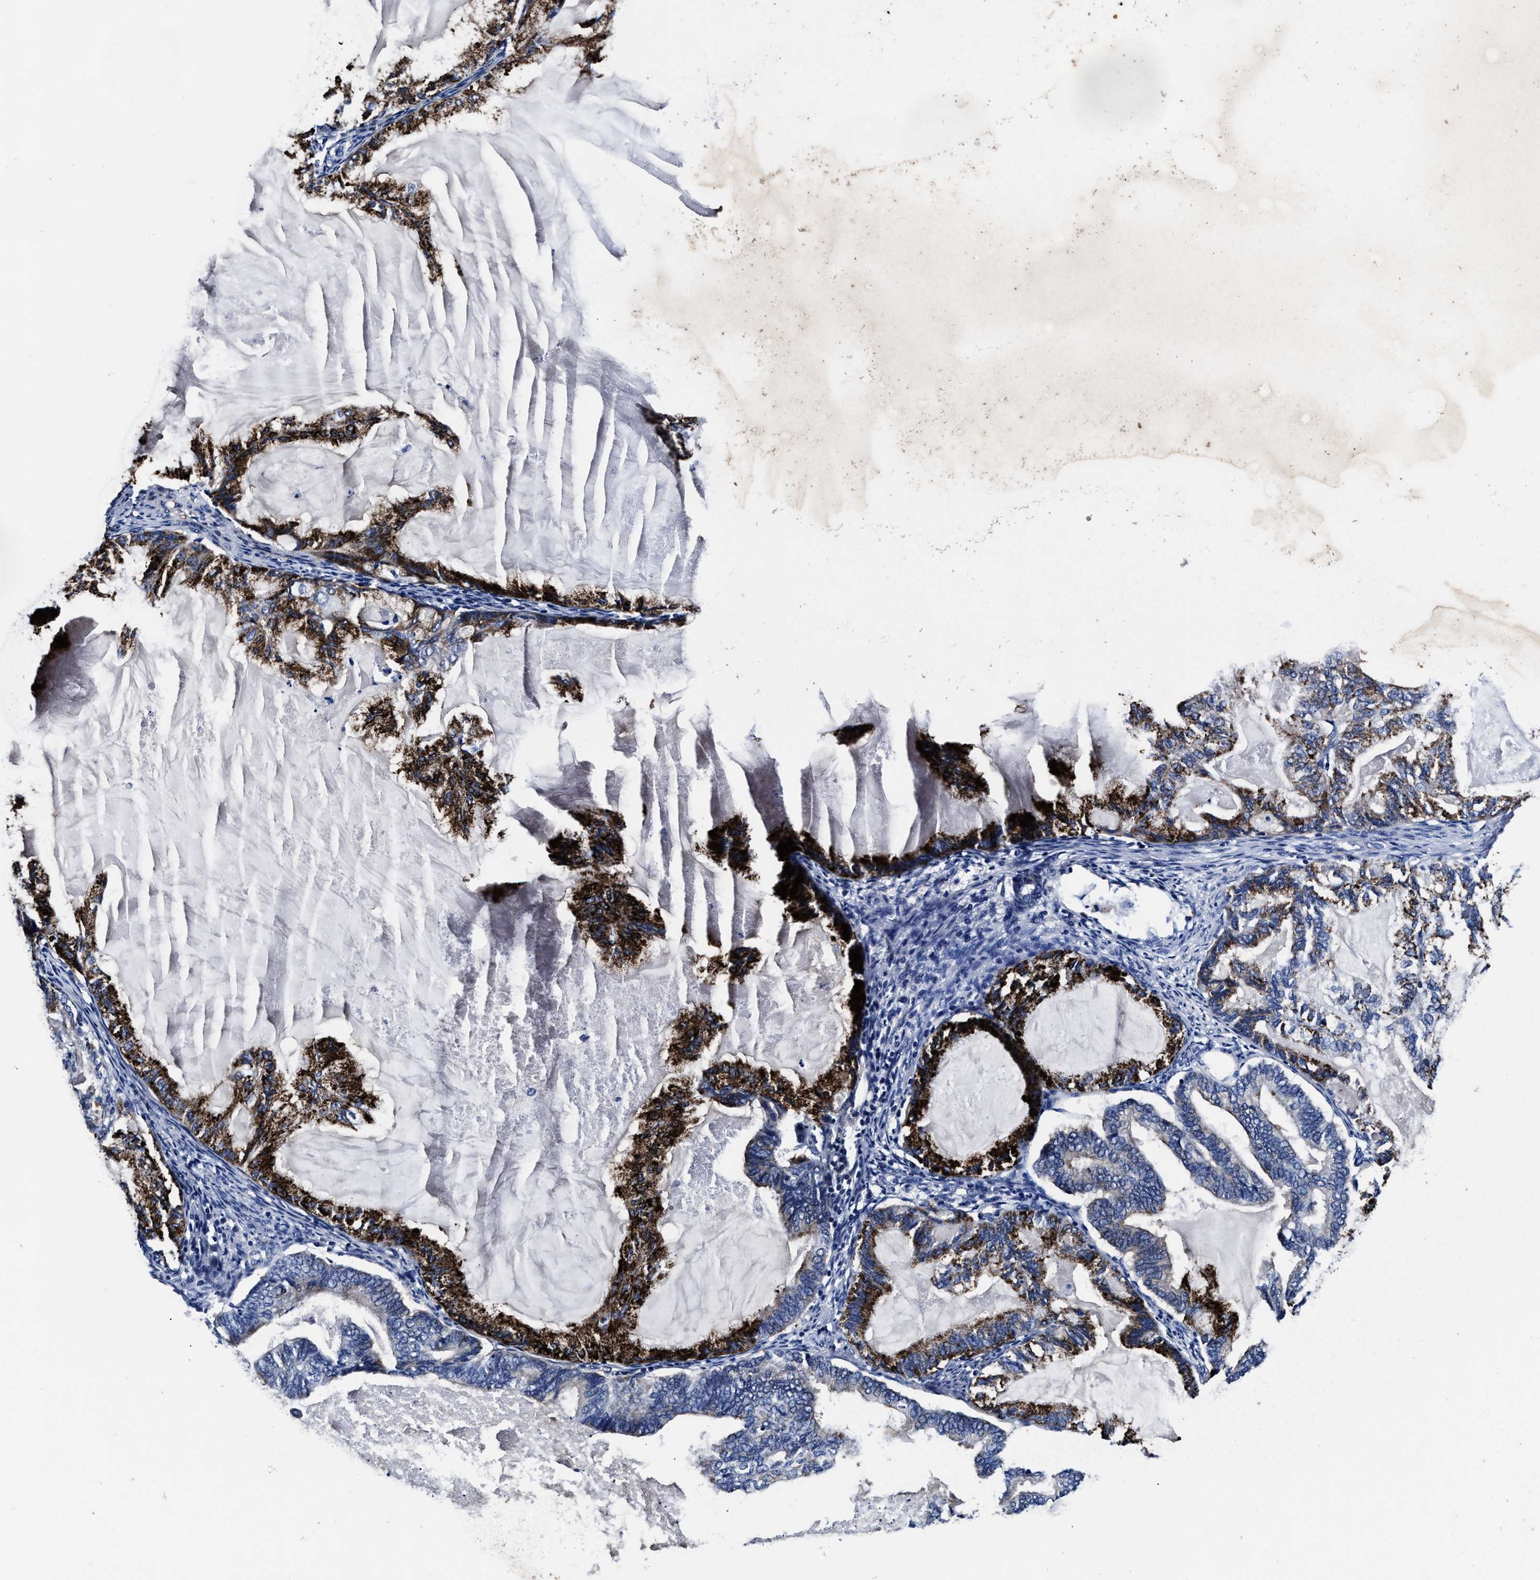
{"staining": {"intensity": "strong", "quantity": "25%-75%", "location": "cytoplasmic/membranous"}, "tissue": "endometrial cancer", "cell_type": "Tumor cells", "image_type": "cancer", "snomed": [{"axis": "morphology", "description": "Adenocarcinoma, NOS"}, {"axis": "topography", "description": "Endometrium"}], "caption": "There is high levels of strong cytoplasmic/membranous staining in tumor cells of adenocarcinoma (endometrial), as demonstrated by immunohistochemical staining (brown color).", "gene": "OLFML2A", "patient": {"sex": "female", "age": 86}}